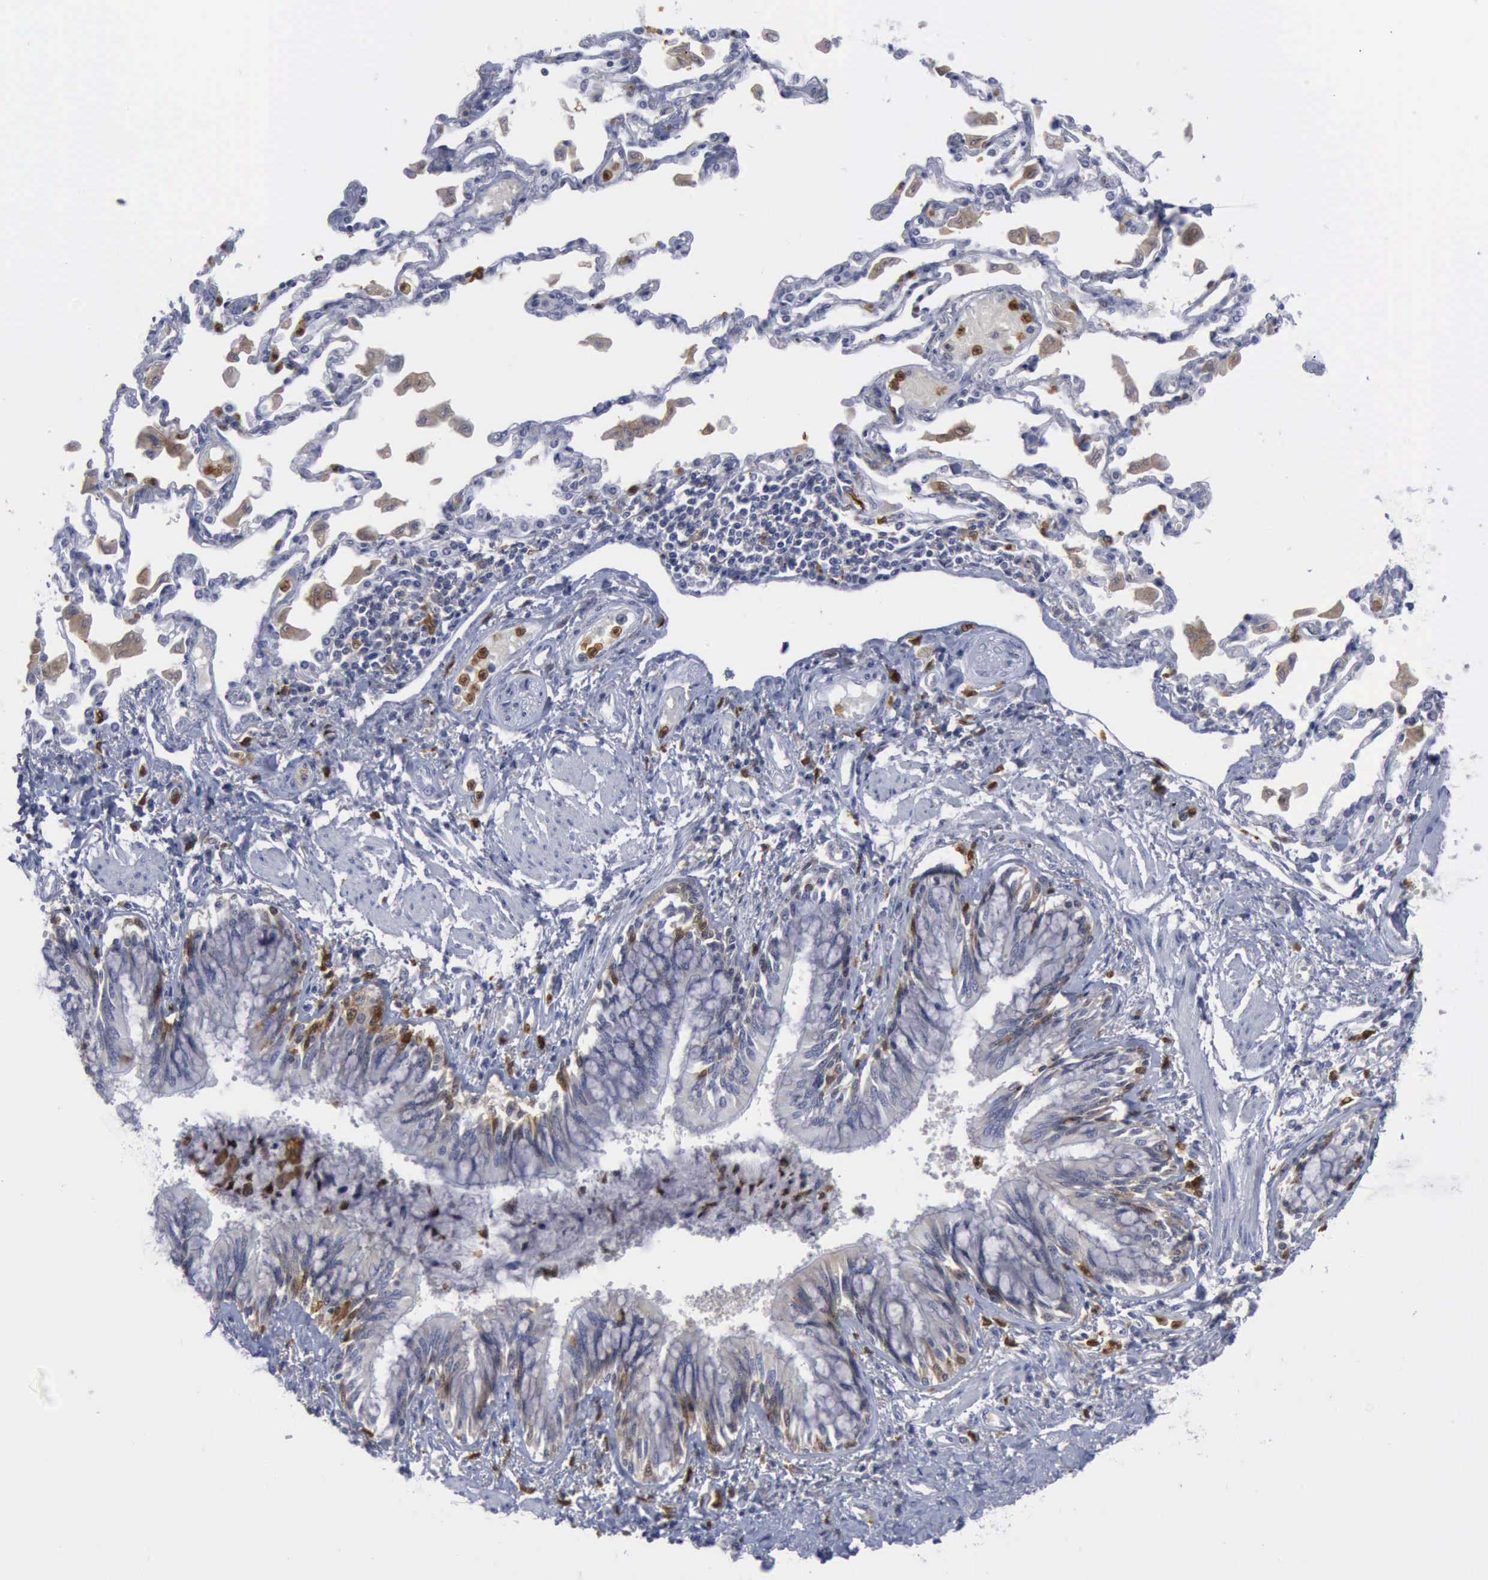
{"staining": {"intensity": "negative", "quantity": "none", "location": "none"}, "tissue": "adipose tissue", "cell_type": "Adipocytes", "image_type": "normal", "snomed": [{"axis": "morphology", "description": "Normal tissue, NOS"}, {"axis": "morphology", "description": "Adenocarcinoma, NOS"}, {"axis": "topography", "description": "Cartilage tissue"}, {"axis": "topography", "description": "Lung"}], "caption": "IHC micrograph of unremarkable adipose tissue: adipose tissue stained with DAB displays no significant protein expression in adipocytes.", "gene": "CSTA", "patient": {"sex": "female", "age": 67}}